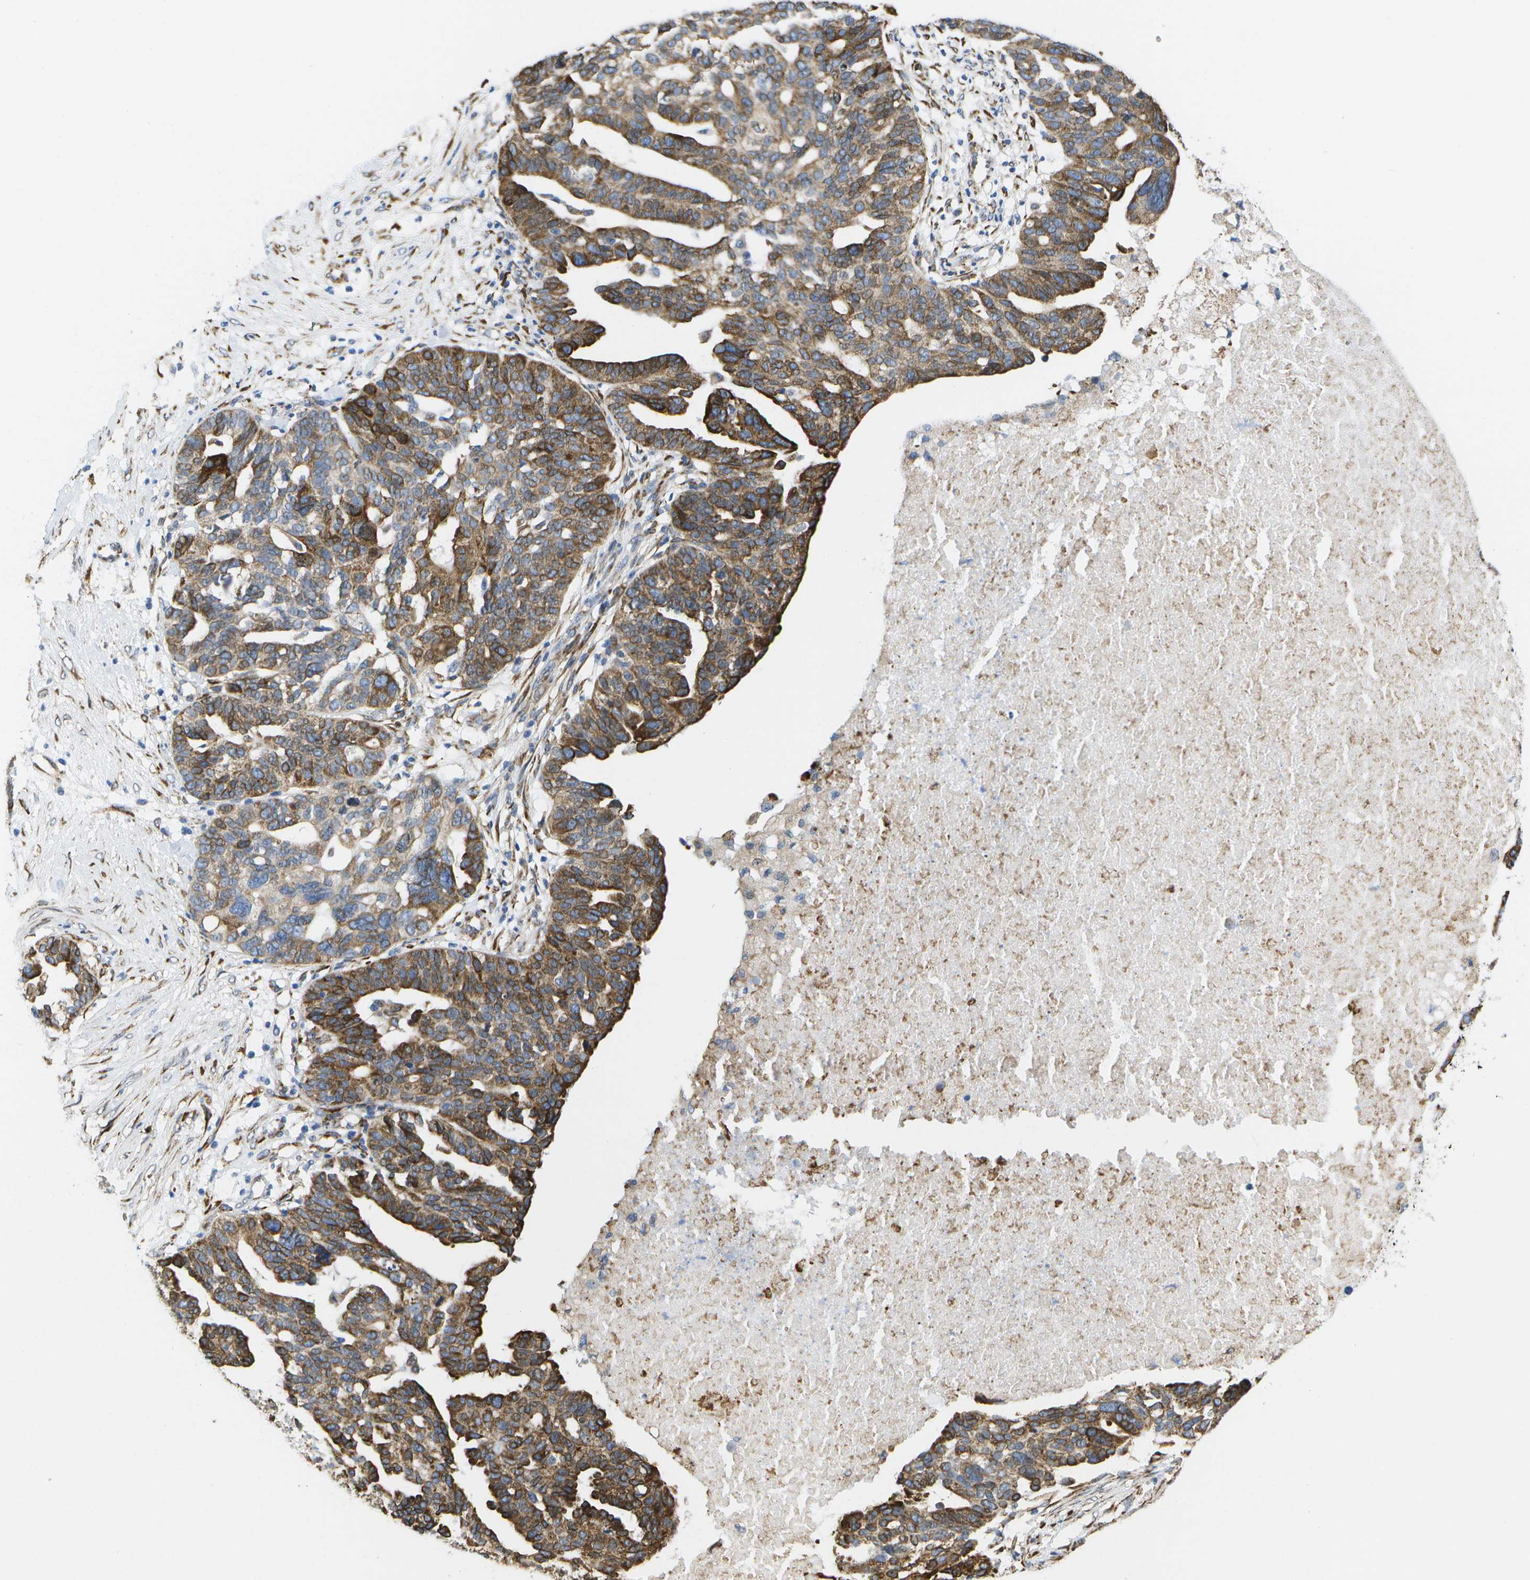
{"staining": {"intensity": "strong", "quantity": ">75%", "location": "cytoplasmic/membranous"}, "tissue": "ovarian cancer", "cell_type": "Tumor cells", "image_type": "cancer", "snomed": [{"axis": "morphology", "description": "Cystadenocarcinoma, serous, NOS"}, {"axis": "topography", "description": "Ovary"}], "caption": "The histopathology image displays immunohistochemical staining of ovarian serous cystadenocarcinoma. There is strong cytoplasmic/membranous expression is seen in about >75% of tumor cells.", "gene": "ZDHHC17", "patient": {"sex": "female", "age": 59}}